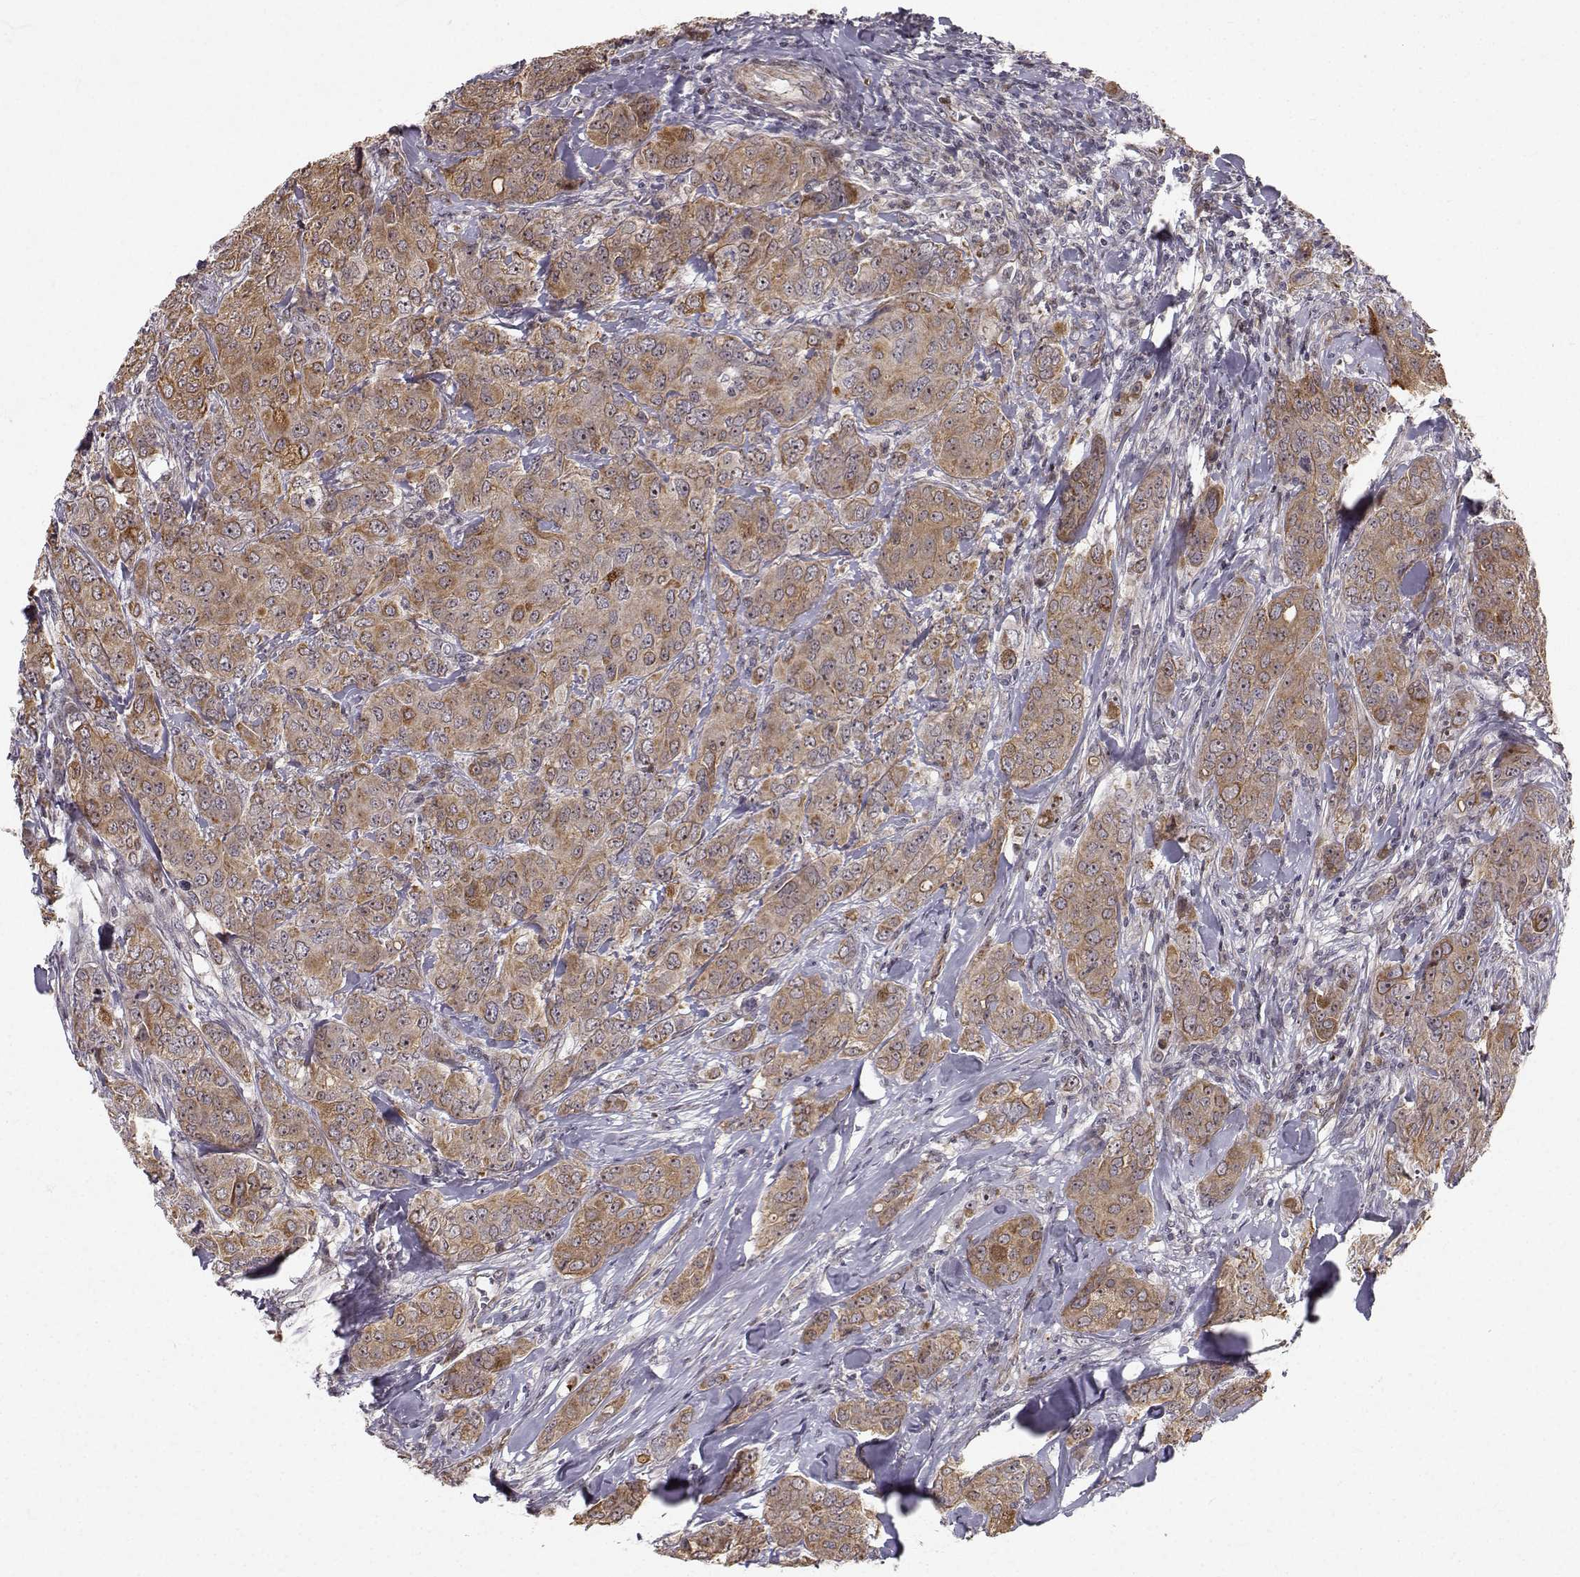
{"staining": {"intensity": "moderate", "quantity": ">75%", "location": "cytoplasmic/membranous"}, "tissue": "breast cancer", "cell_type": "Tumor cells", "image_type": "cancer", "snomed": [{"axis": "morphology", "description": "Duct carcinoma"}, {"axis": "topography", "description": "Breast"}], "caption": "Human breast cancer stained for a protein (brown) reveals moderate cytoplasmic/membranous positive expression in approximately >75% of tumor cells.", "gene": "APC", "patient": {"sex": "female", "age": 43}}